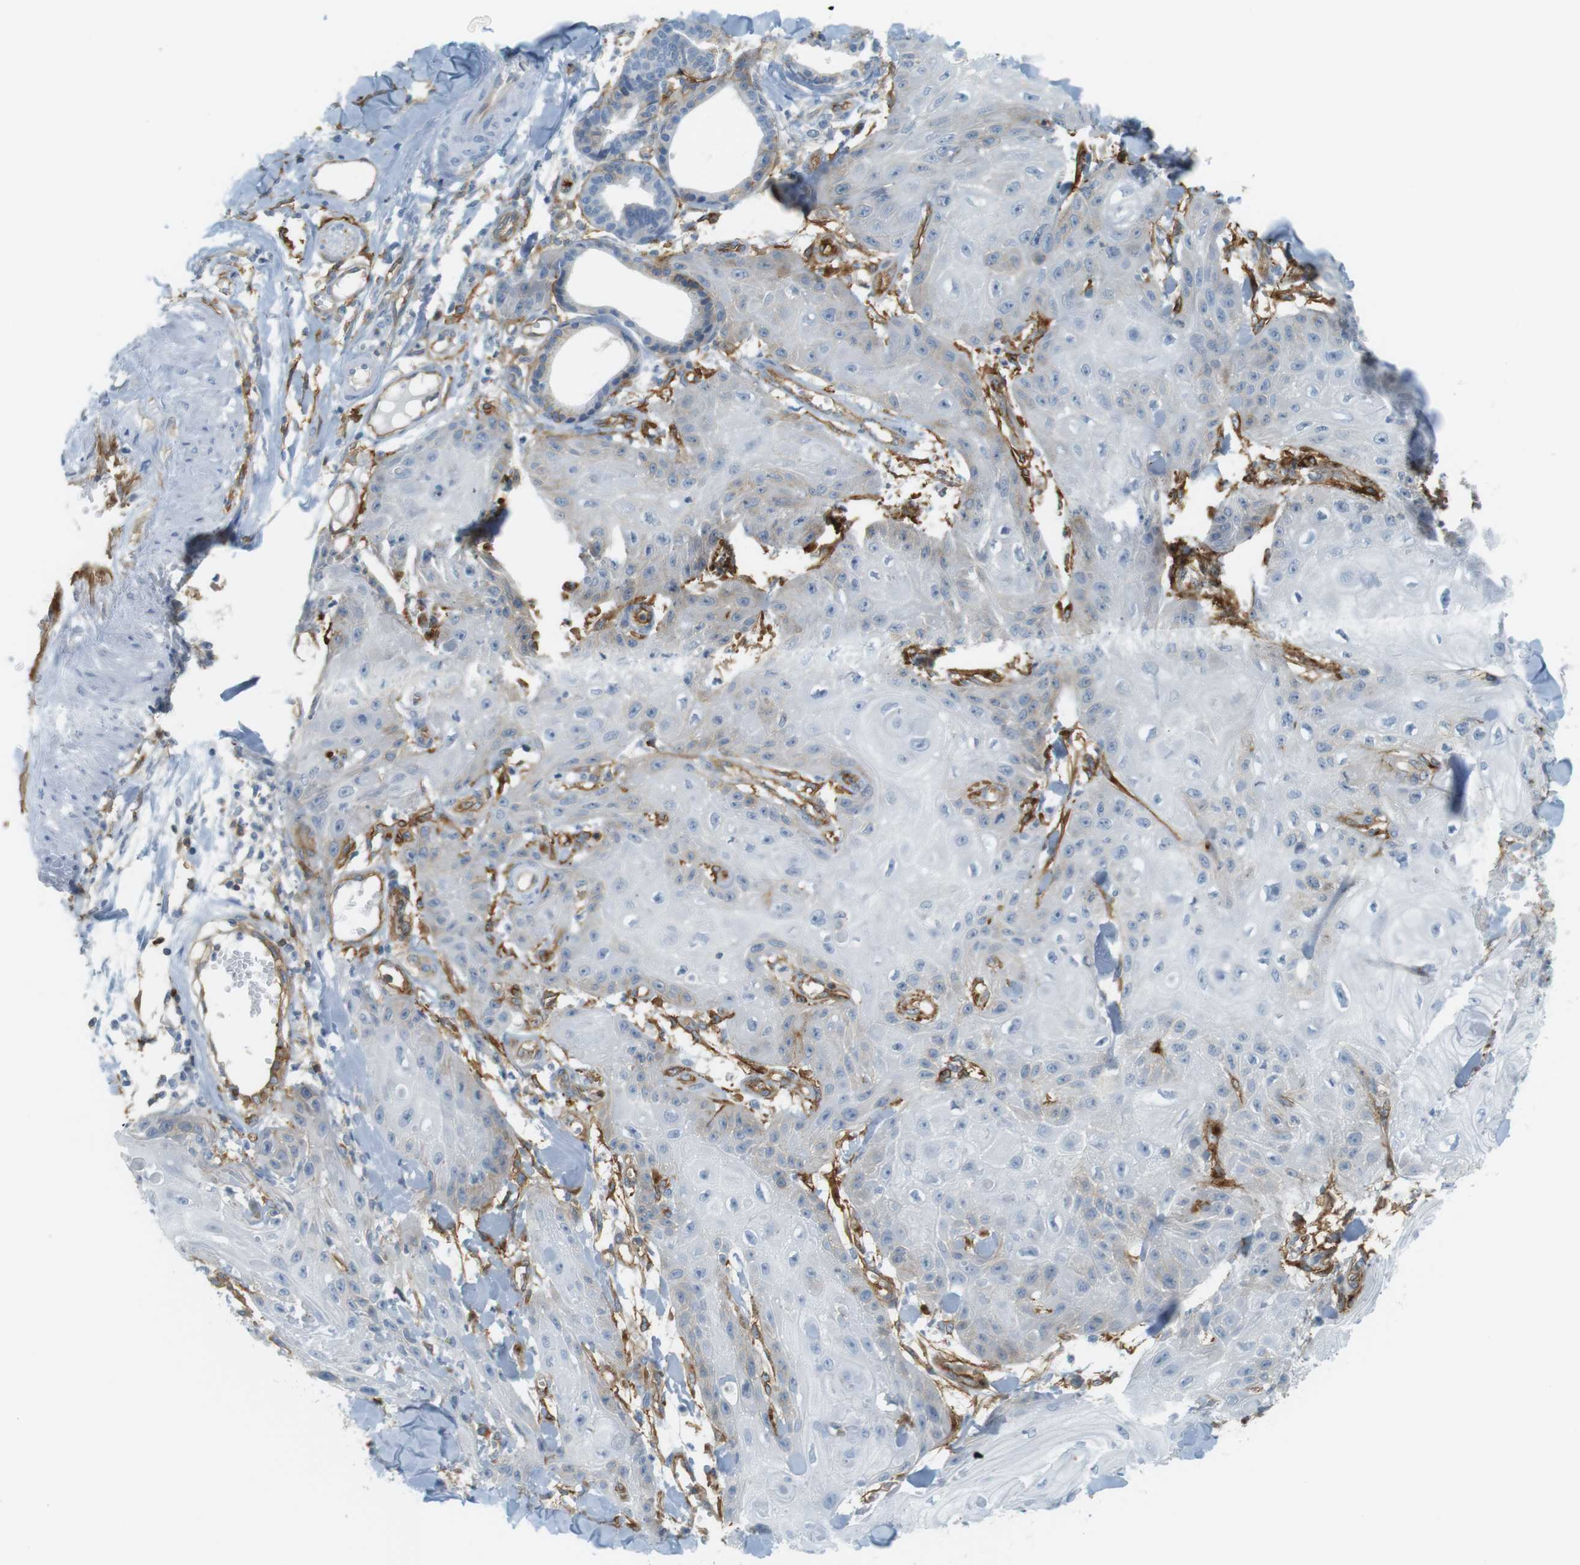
{"staining": {"intensity": "negative", "quantity": "none", "location": "none"}, "tissue": "skin cancer", "cell_type": "Tumor cells", "image_type": "cancer", "snomed": [{"axis": "morphology", "description": "Squamous cell carcinoma, NOS"}, {"axis": "topography", "description": "Skin"}], "caption": "Skin cancer stained for a protein using immunohistochemistry (IHC) shows no expression tumor cells.", "gene": "F2R", "patient": {"sex": "male", "age": 74}}